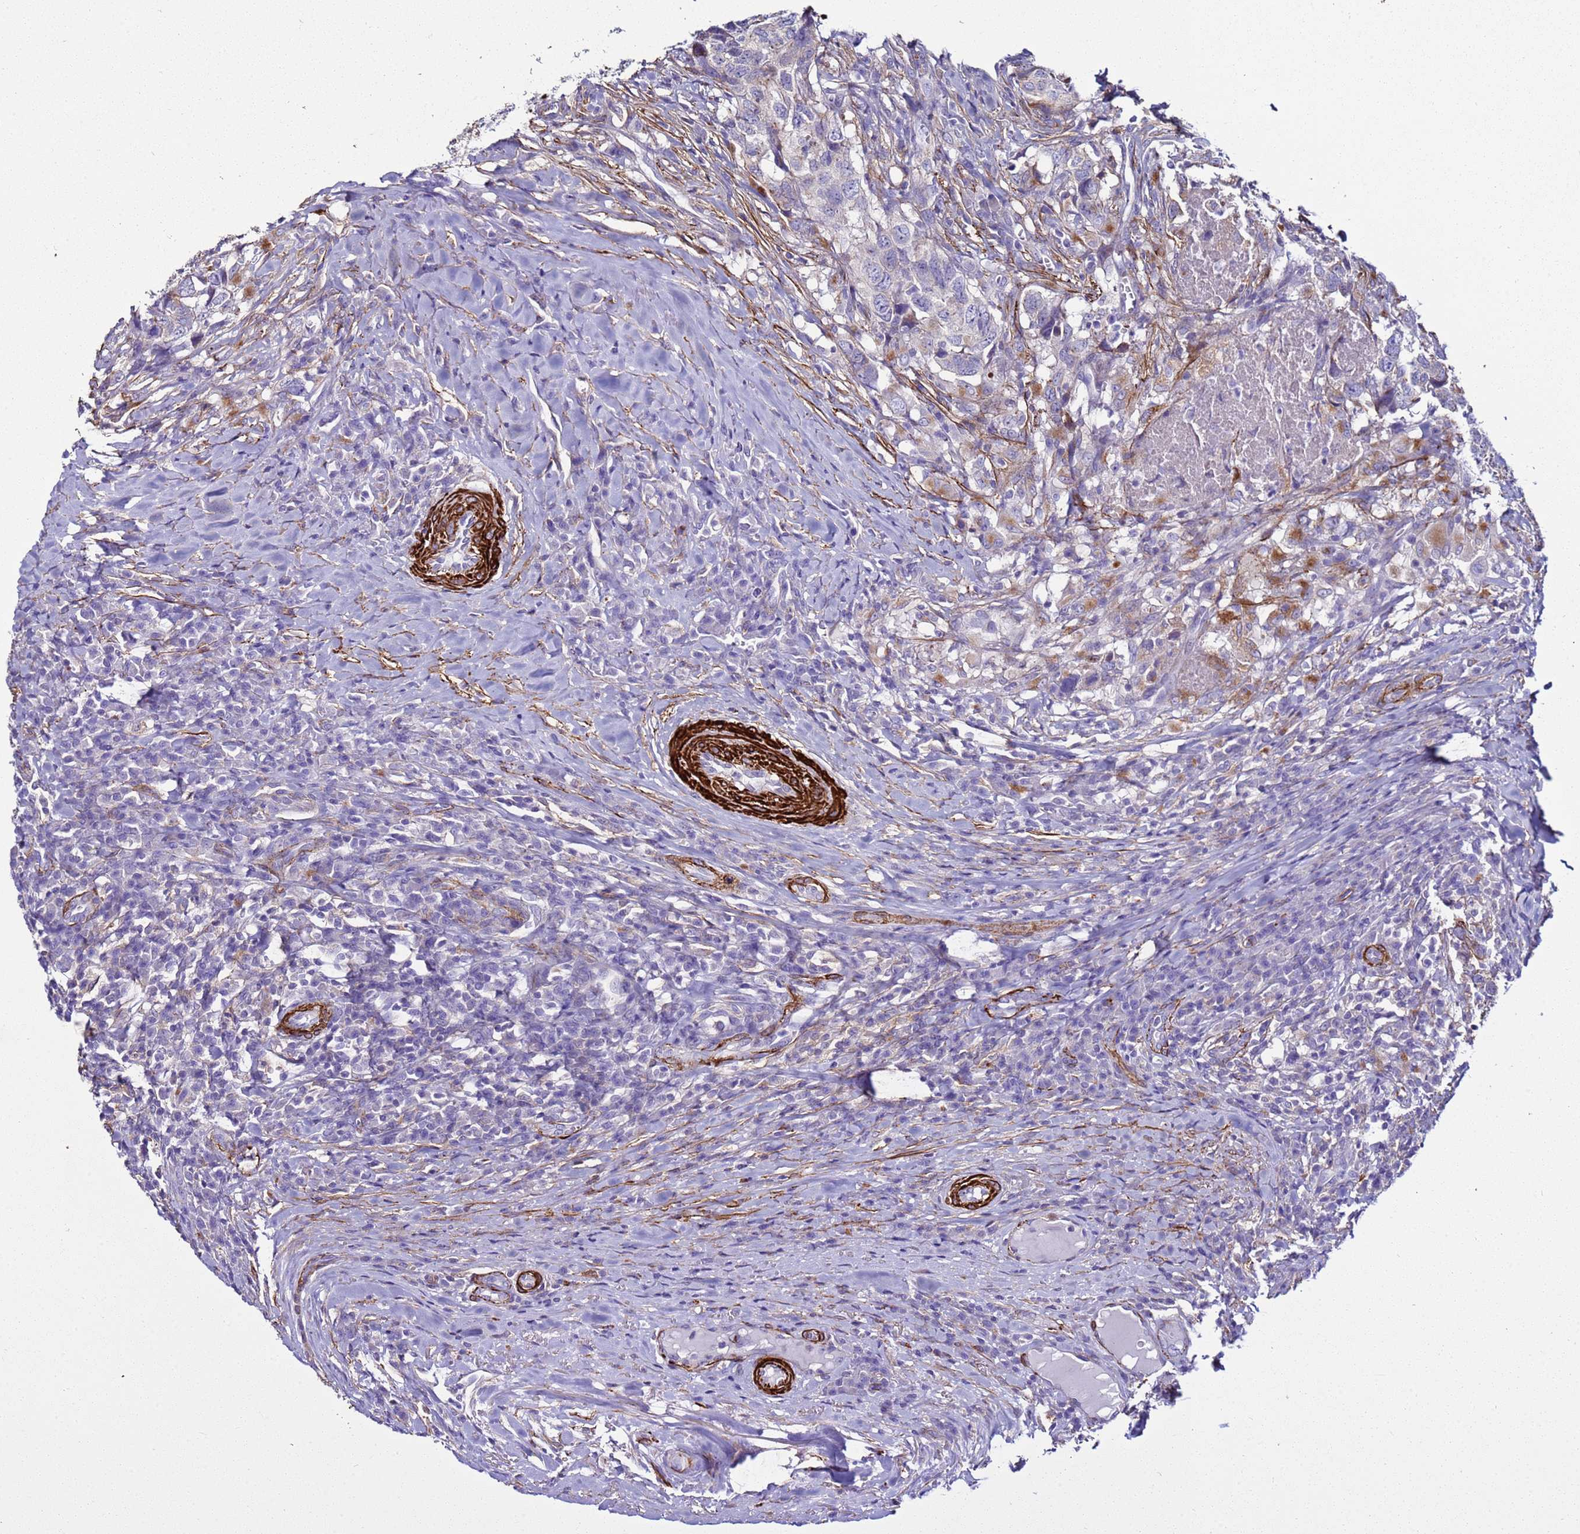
{"staining": {"intensity": "moderate", "quantity": "<25%", "location": "cytoplasmic/membranous"}, "tissue": "head and neck cancer", "cell_type": "Tumor cells", "image_type": "cancer", "snomed": [{"axis": "morphology", "description": "Squamous cell carcinoma, NOS"}, {"axis": "topography", "description": "Head-Neck"}], "caption": "Human head and neck cancer (squamous cell carcinoma) stained with a brown dye shows moderate cytoplasmic/membranous positive positivity in about <25% of tumor cells.", "gene": "RABL2B", "patient": {"sex": "male", "age": 66}}